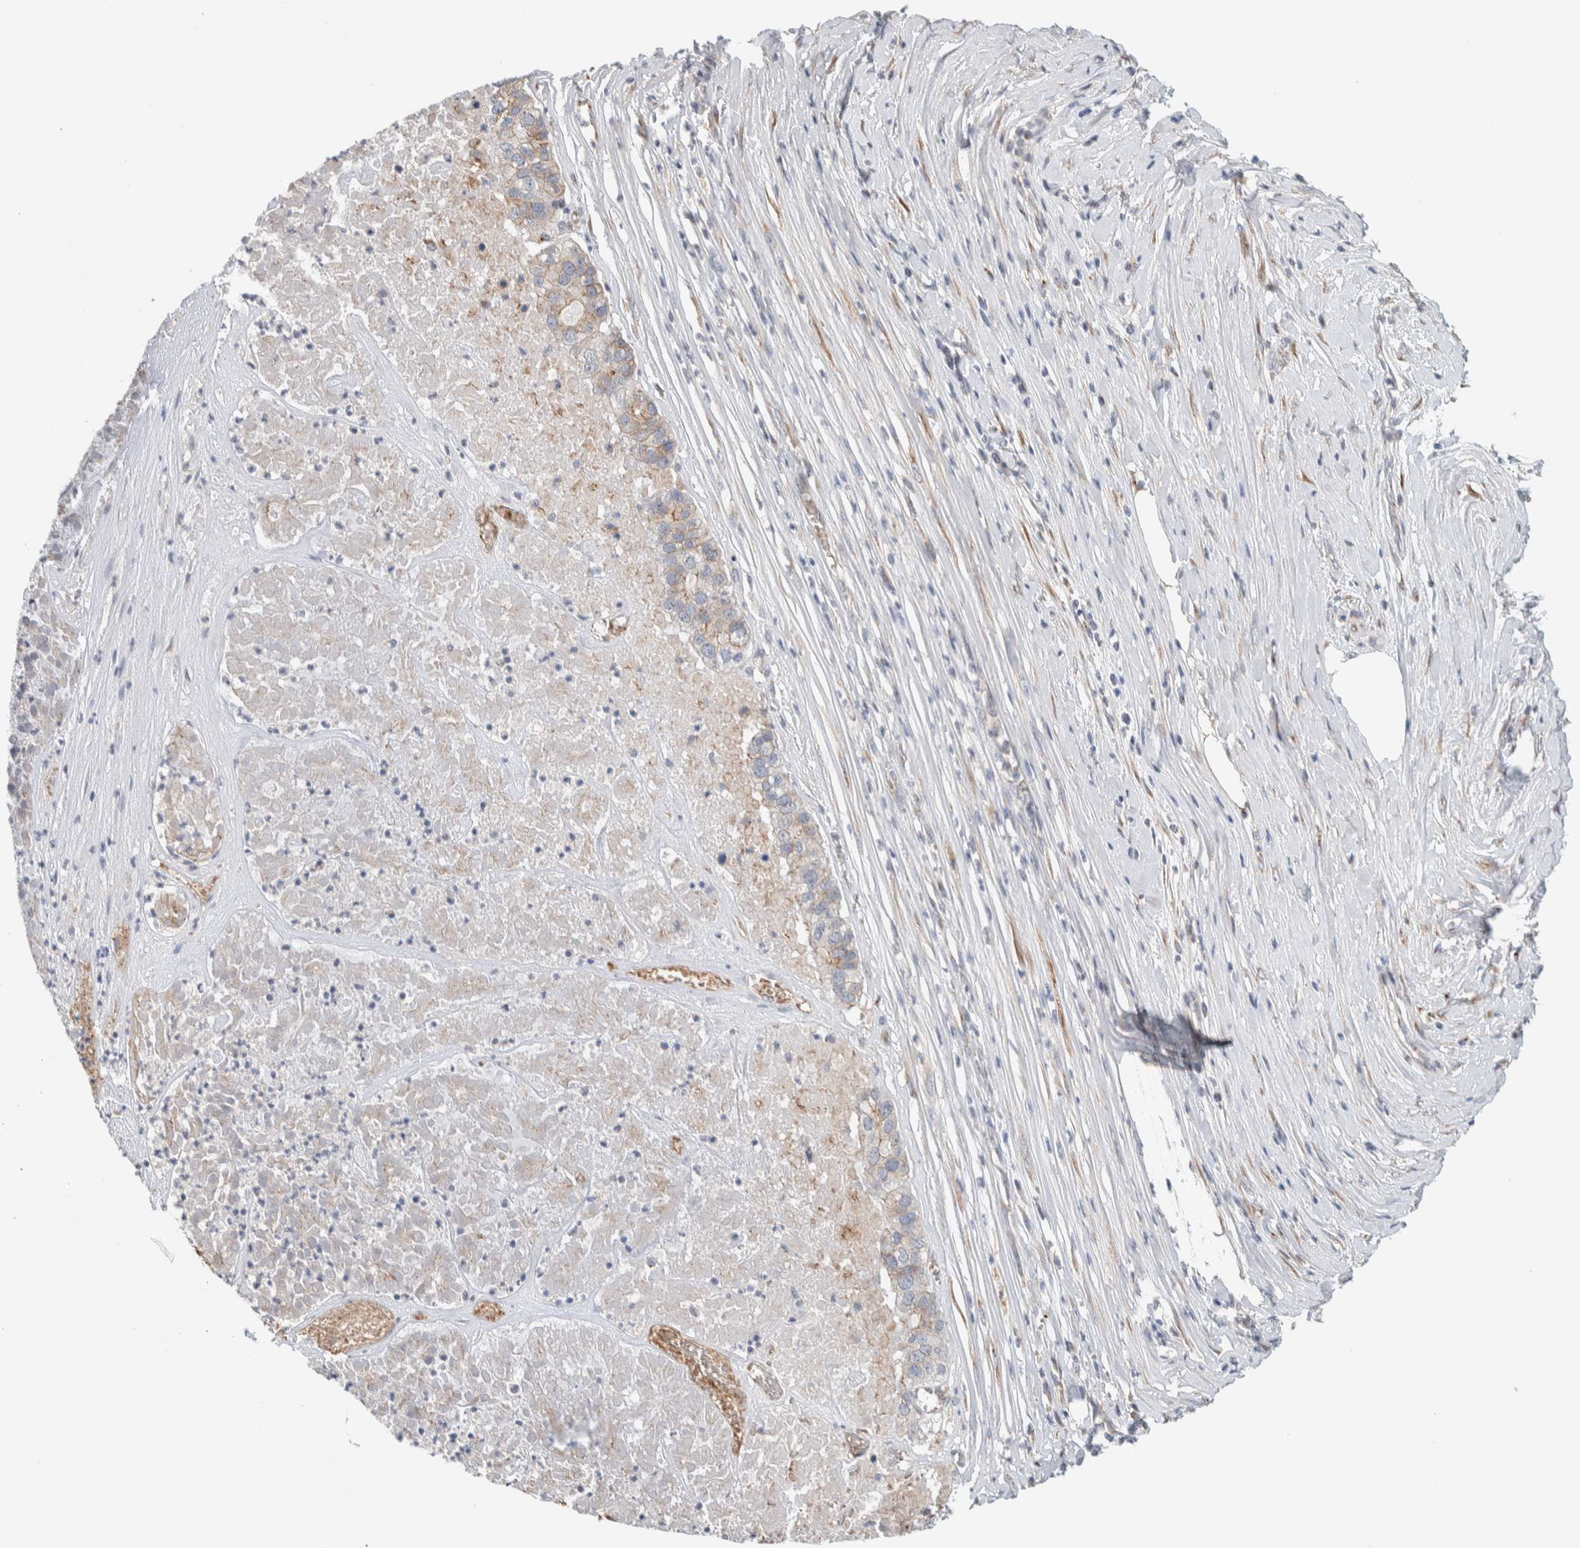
{"staining": {"intensity": "weak", "quantity": "25%-75%", "location": "cytoplasmic/membranous"}, "tissue": "pancreatic cancer", "cell_type": "Tumor cells", "image_type": "cancer", "snomed": [{"axis": "morphology", "description": "Adenocarcinoma, NOS"}, {"axis": "topography", "description": "Pancreas"}], "caption": "Pancreatic adenocarcinoma stained for a protein displays weak cytoplasmic/membranous positivity in tumor cells. The staining was performed using DAB (3,3'-diaminobenzidine), with brown indicating positive protein expression. Nuclei are stained blue with hematoxylin.", "gene": "SLC38A10", "patient": {"sex": "male", "age": 50}}